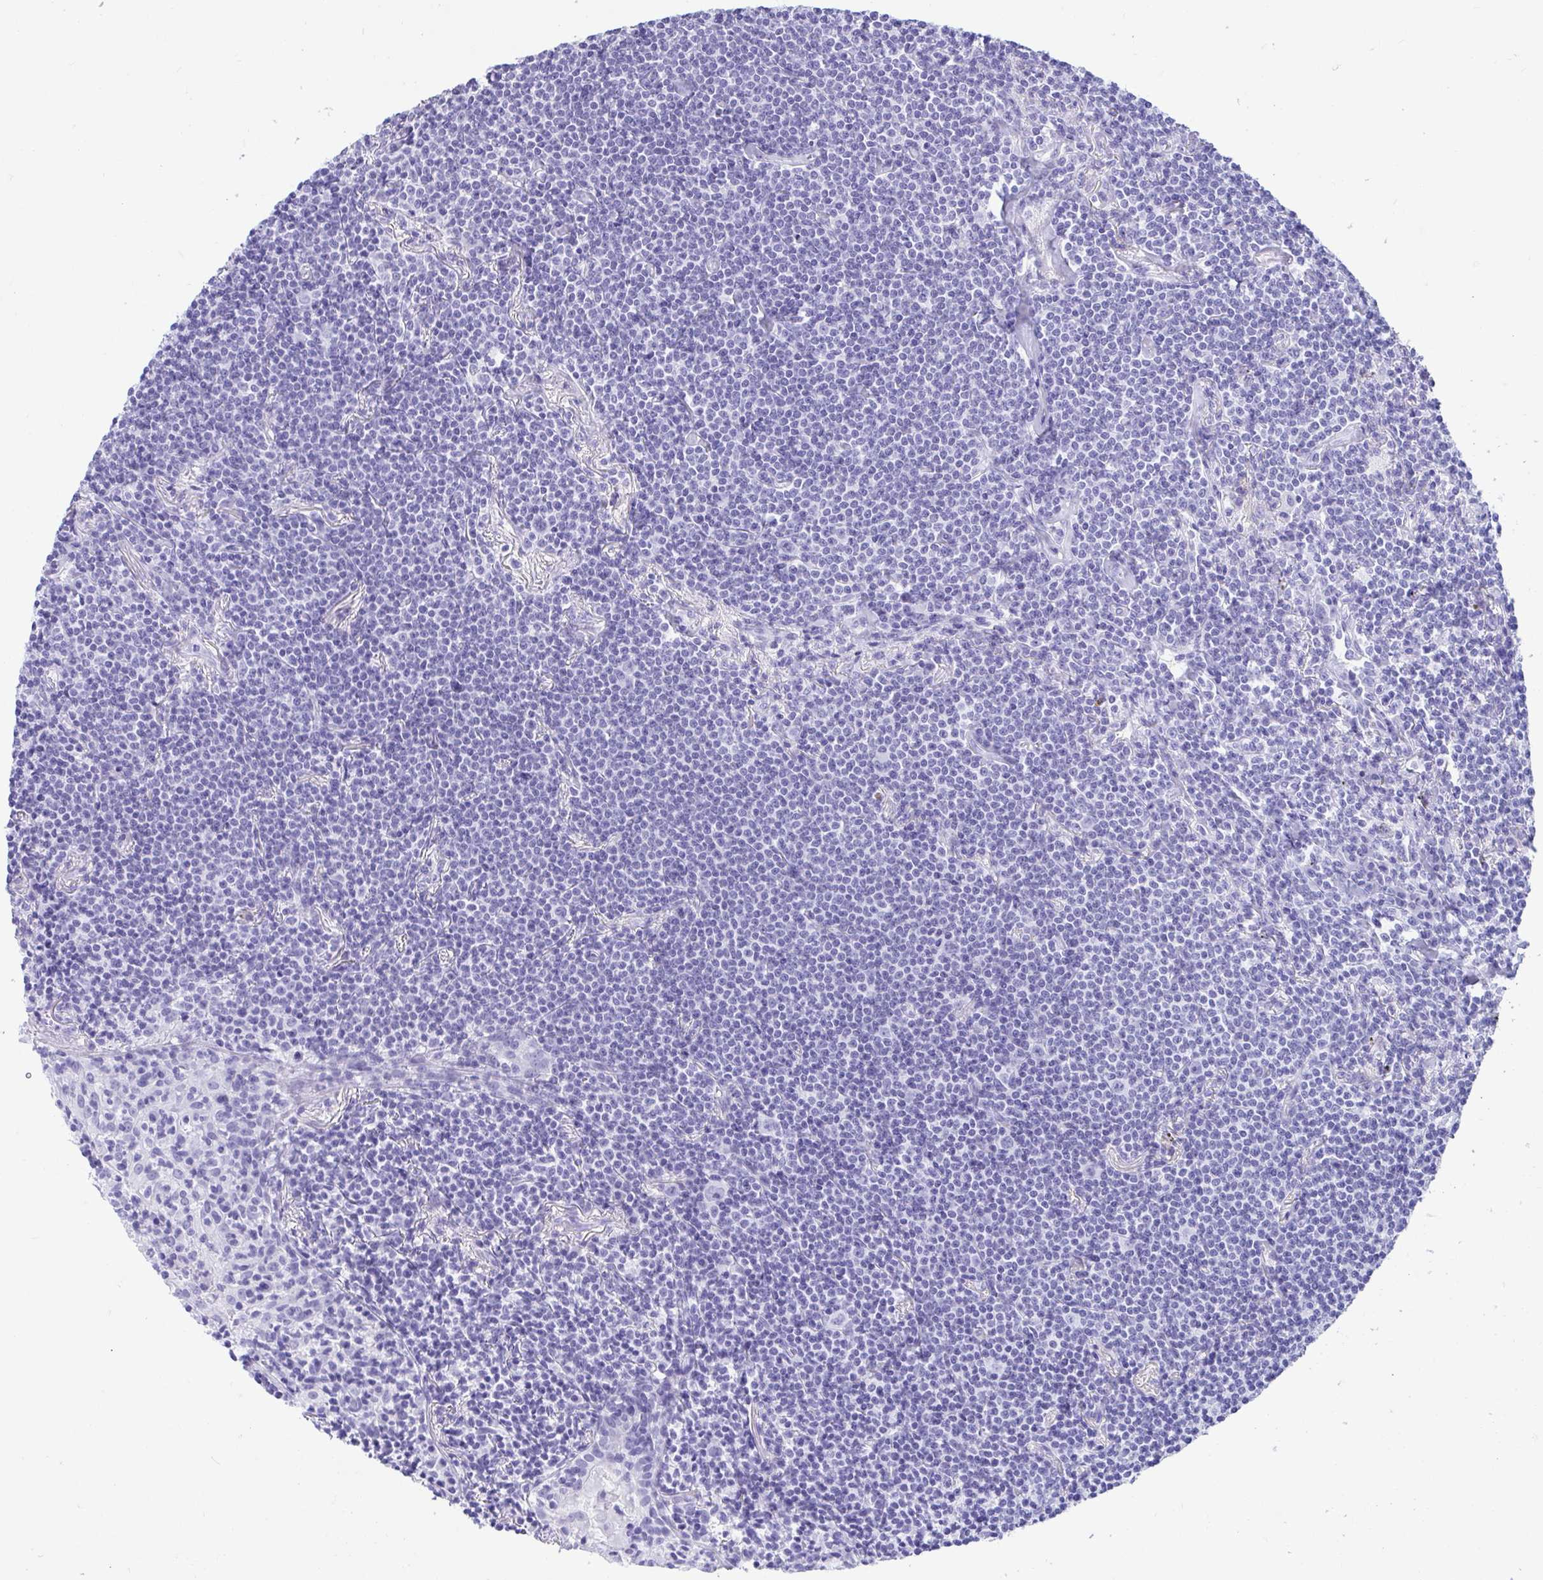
{"staining": {"intensity": "negative", "quantity": "none", "location": "none"}, "tissue": "lymphoma", "cell_type": "Tumor cells", "image_type": "cancer", "snomed": [{"axis": "morphology", "description": "Malignant lymphoma, non-Hodgkin's type, Low grade"}, {"axis": "topography", "description": "Lung"}], "caption": "An IHC histopathology image of malignant lymphoma, non-Hodgkin's type (low-grade) is shown. There is no staining in tumor cells of malignant lymphoma, non-Hodgkin's type (low-grade). (DAB IHC visualized using brightfield microscopy, high magnification).", "gene": "TMEM35A", "patient": {"sex": "female", "age": 71}}